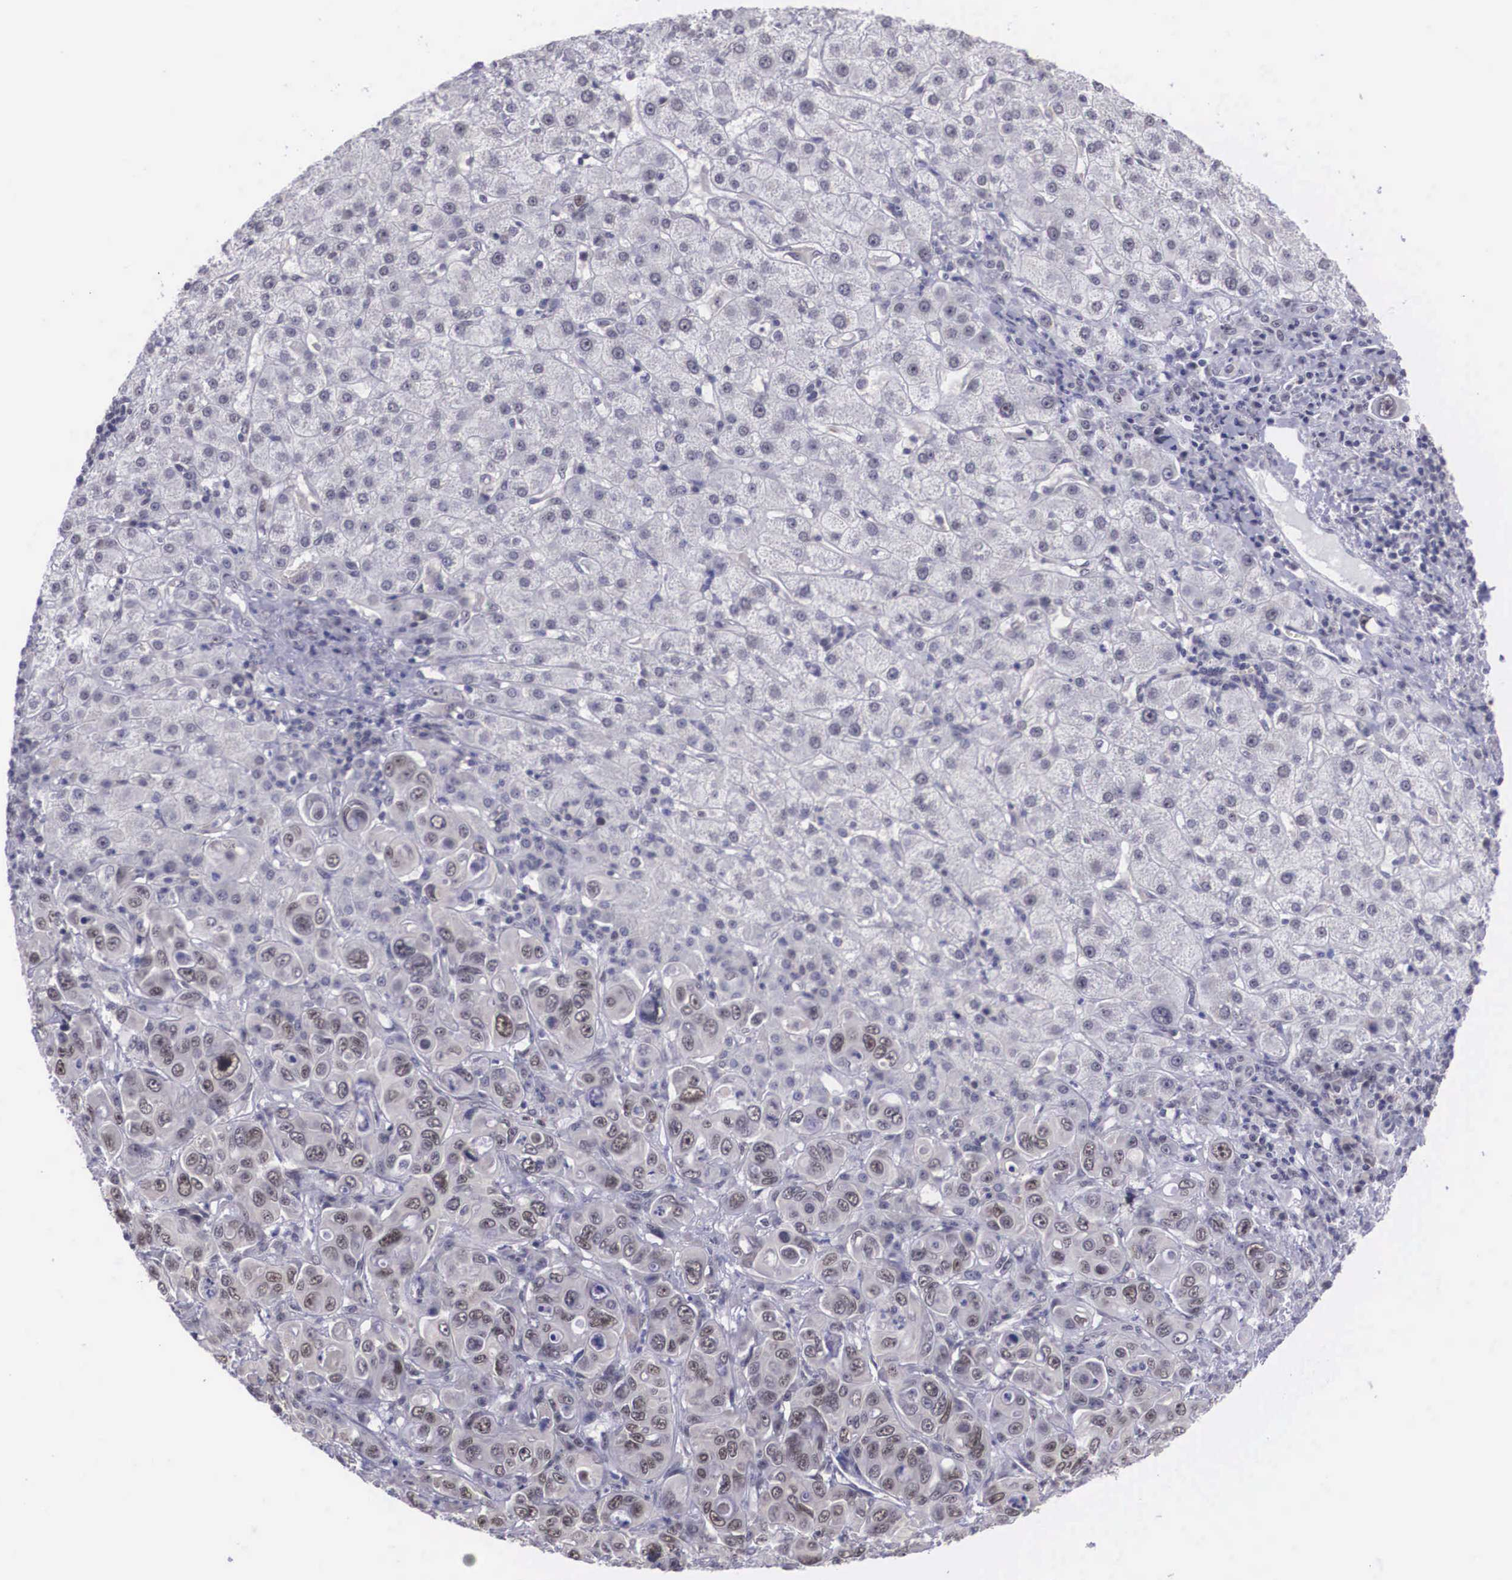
{"staining": {"intensity": "weak", "quantity": "25%-75%", "location": "nuclear"}, "tissue": "liver cancer", "cell_type": "Tumor cells", "image_type": "cancer", "snomed": [{"axis": "morphology", "description": "Cholangiocarcinoma"}, {"axis": "topography", "description": "Liver"}], "caption": "A brown stain labels weak nuclear expression of a protein in liver cancer tumor cells. (DAB (3,3'-diaminobenzidine) = brown stain, brightfield microscopy at high magnification).", "gene": "ZNF275", "patient": {"sex": "female", "age": 79}}